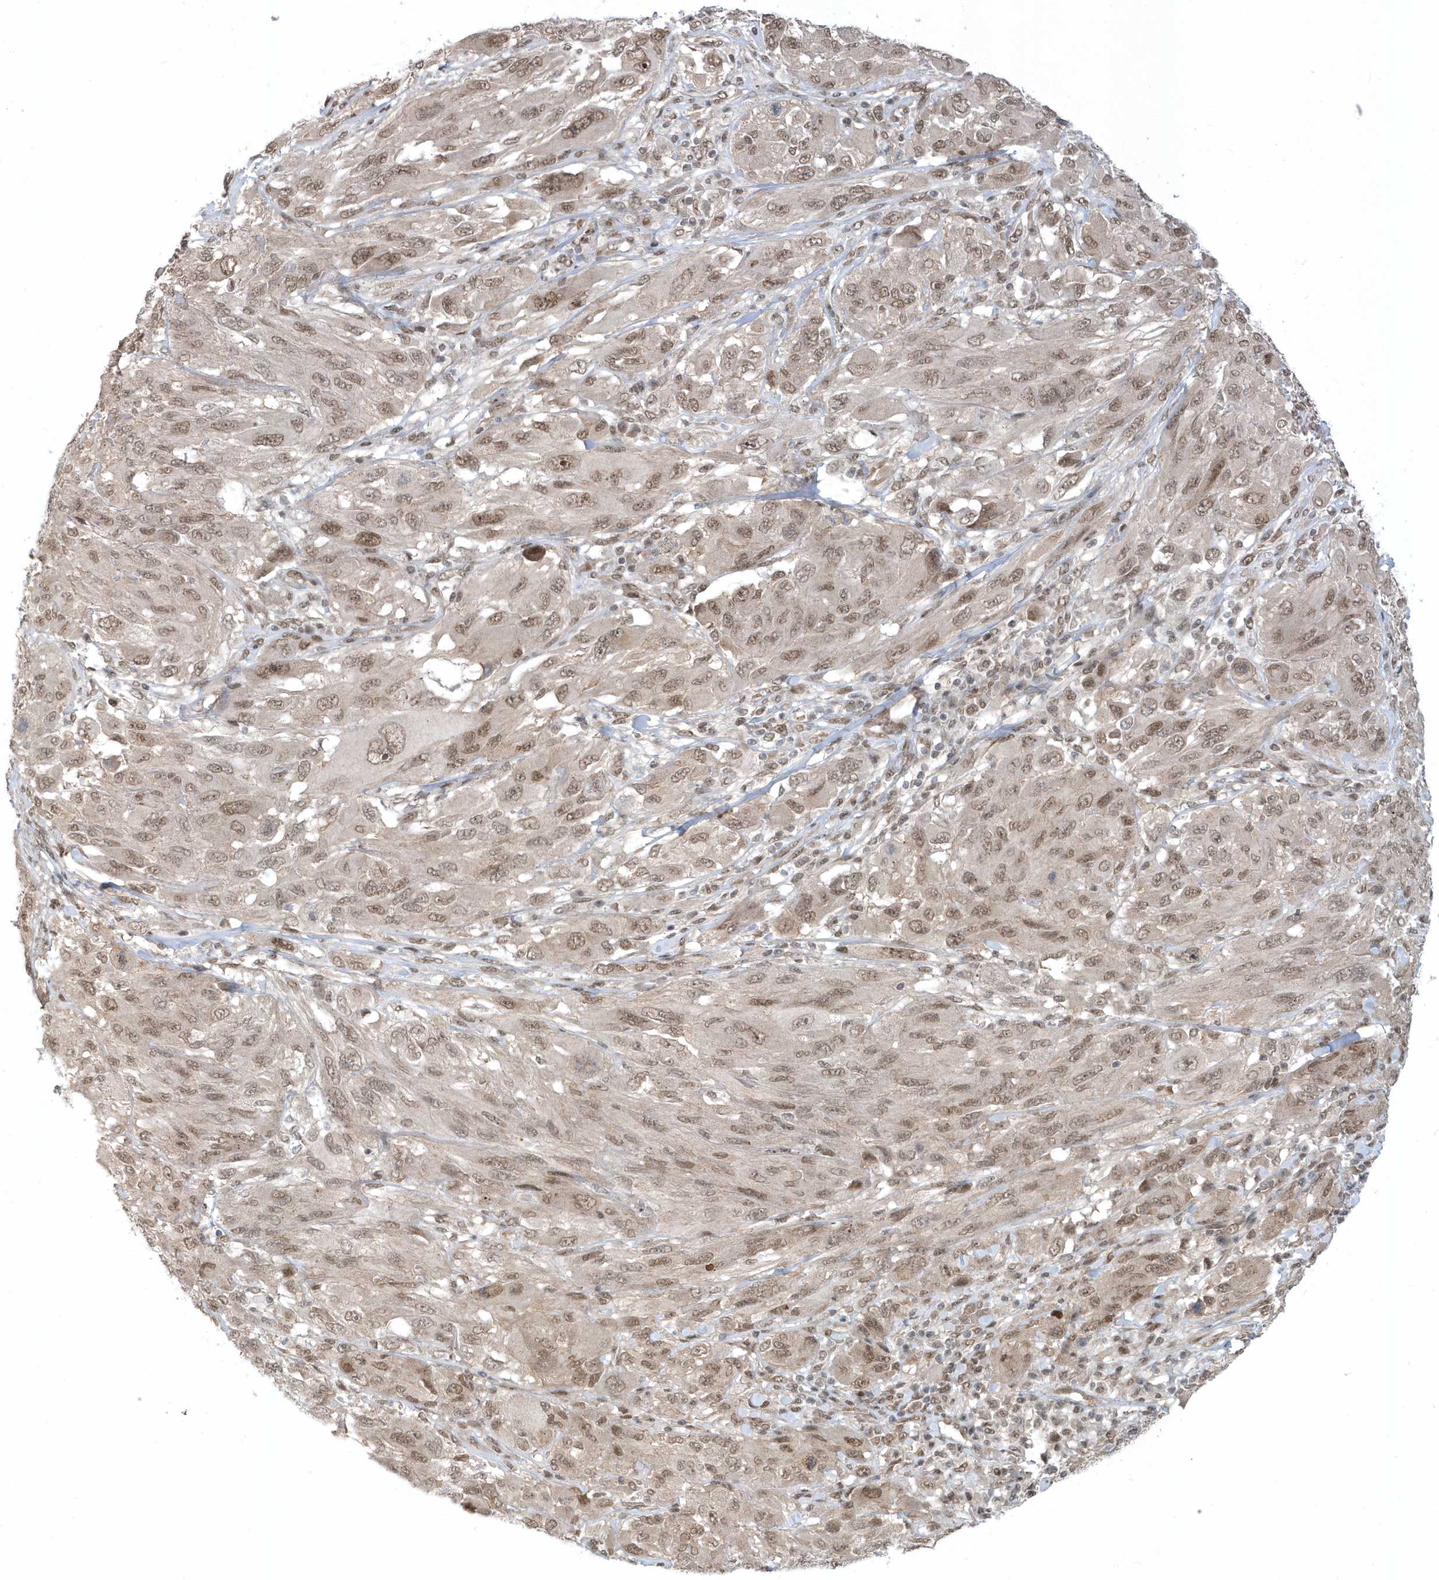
{"staining": {"intensity": "moderate", "quantity": ">75%", "location": "nuclear"}, "tissue": "melanoma", "cell_type": "Tumor cells", "image_type": "cancer", "snomed": [{"axis": "morphology", "description": "Malignant melanoma, NOS"}, {"axis": "topography", "description": "Skin"}], "caption": "Brown immunohistochemical staining in human melanoma demonstrates moderate nuclear expression in about >75% of tumor cells.", "gene": "USP53", "patient": {"sex": "female", "age": 91}}